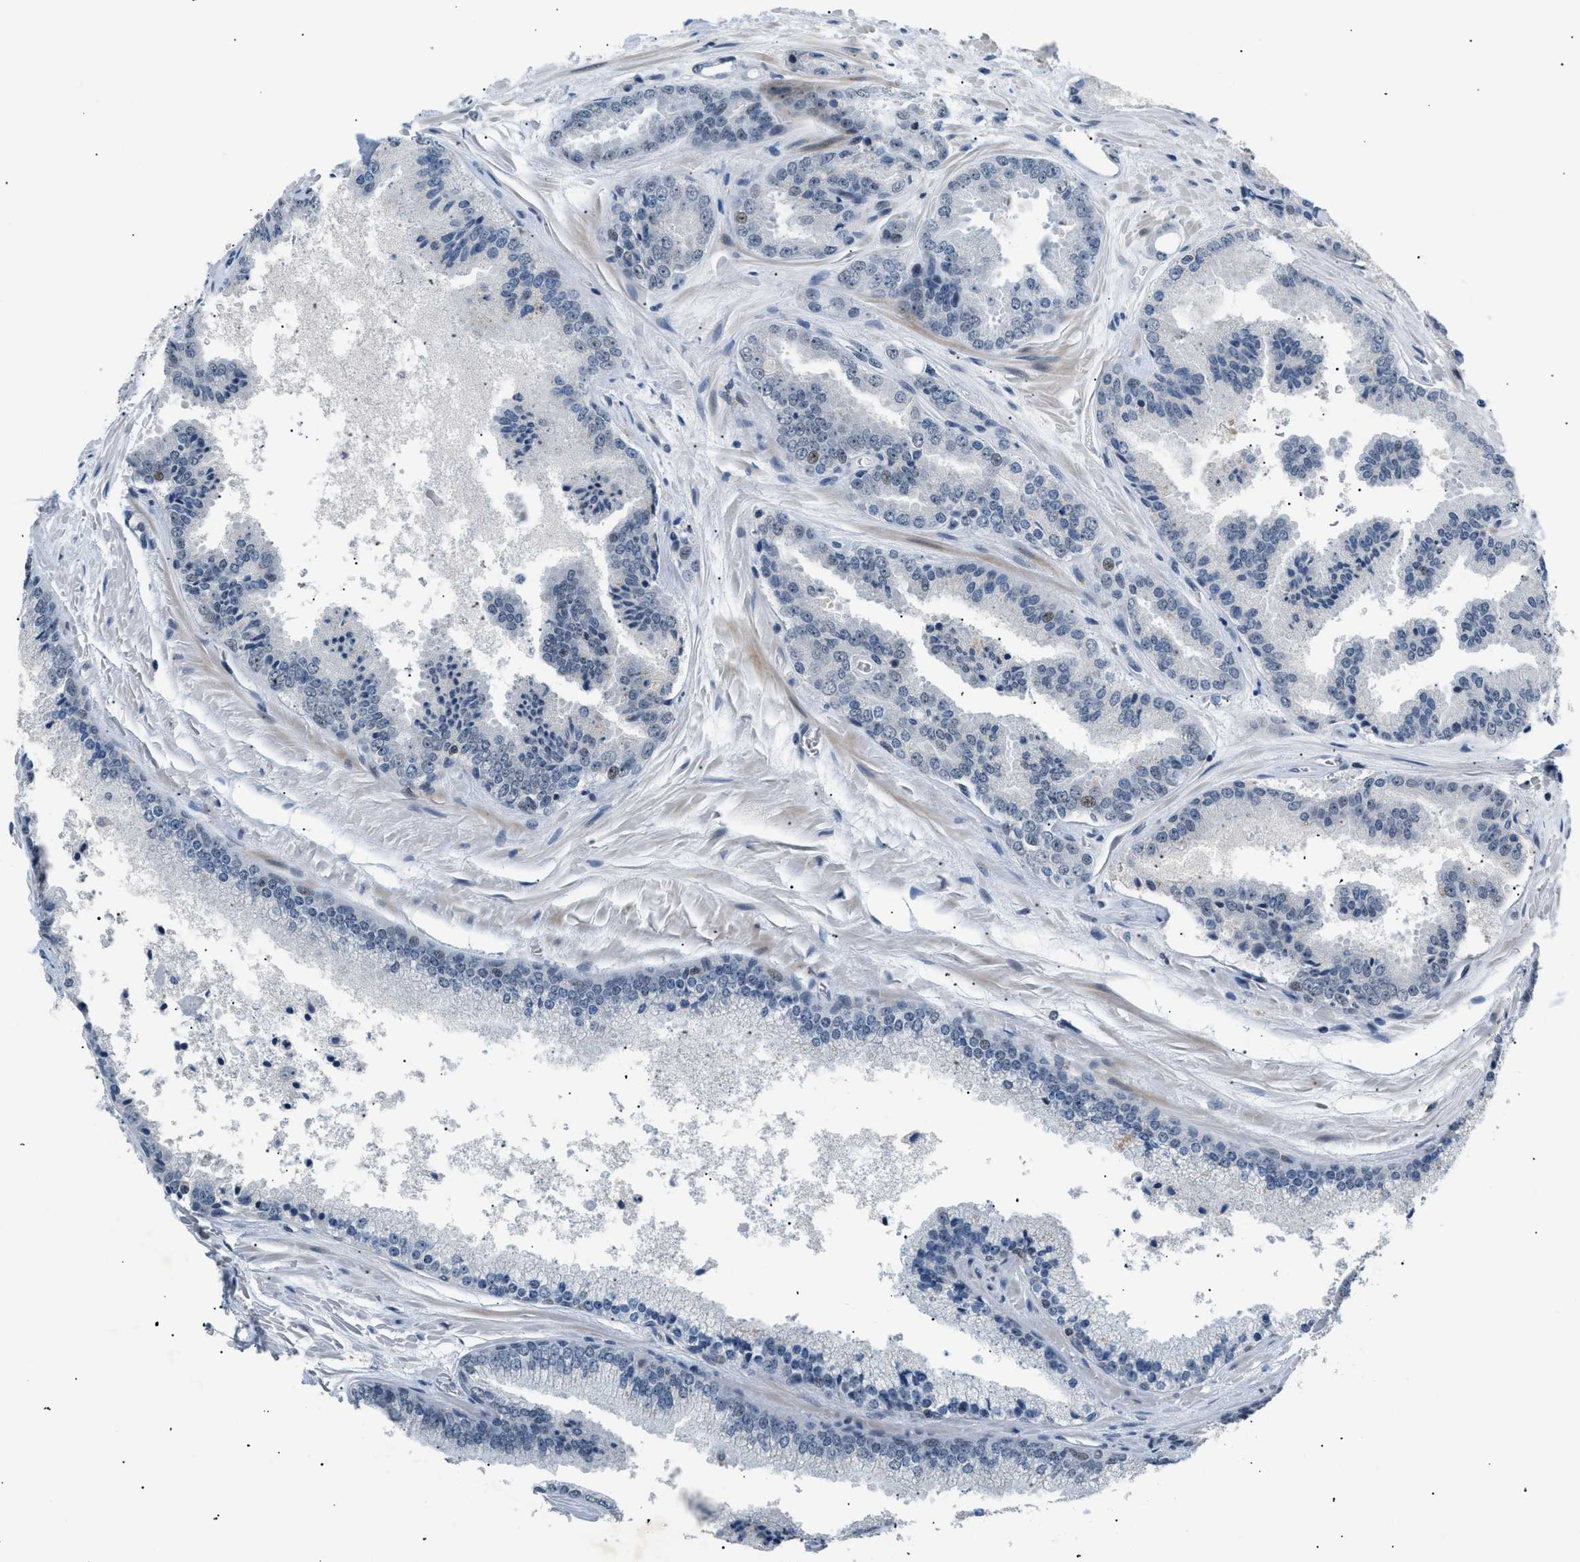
{"staining": {"intensity": "negative", "quantity": "none", "location": "none"}, "tissue": "prostate cancer", "cell_type": "Tumor cells", "image_type": "cancer", "snomed": [{"axis": "morphology", "description": "Adenocarcinoma, High grade"}, {"axis": "topography", "description": "Prostate"}], "caption": "This is a photomicrograph of IHC staining of high-grade adenocarcinoma (prostate), which shows no positivity in tumor cells.", "gene": "KCNC3", "patient": {"sex": "male", "age": 65}}